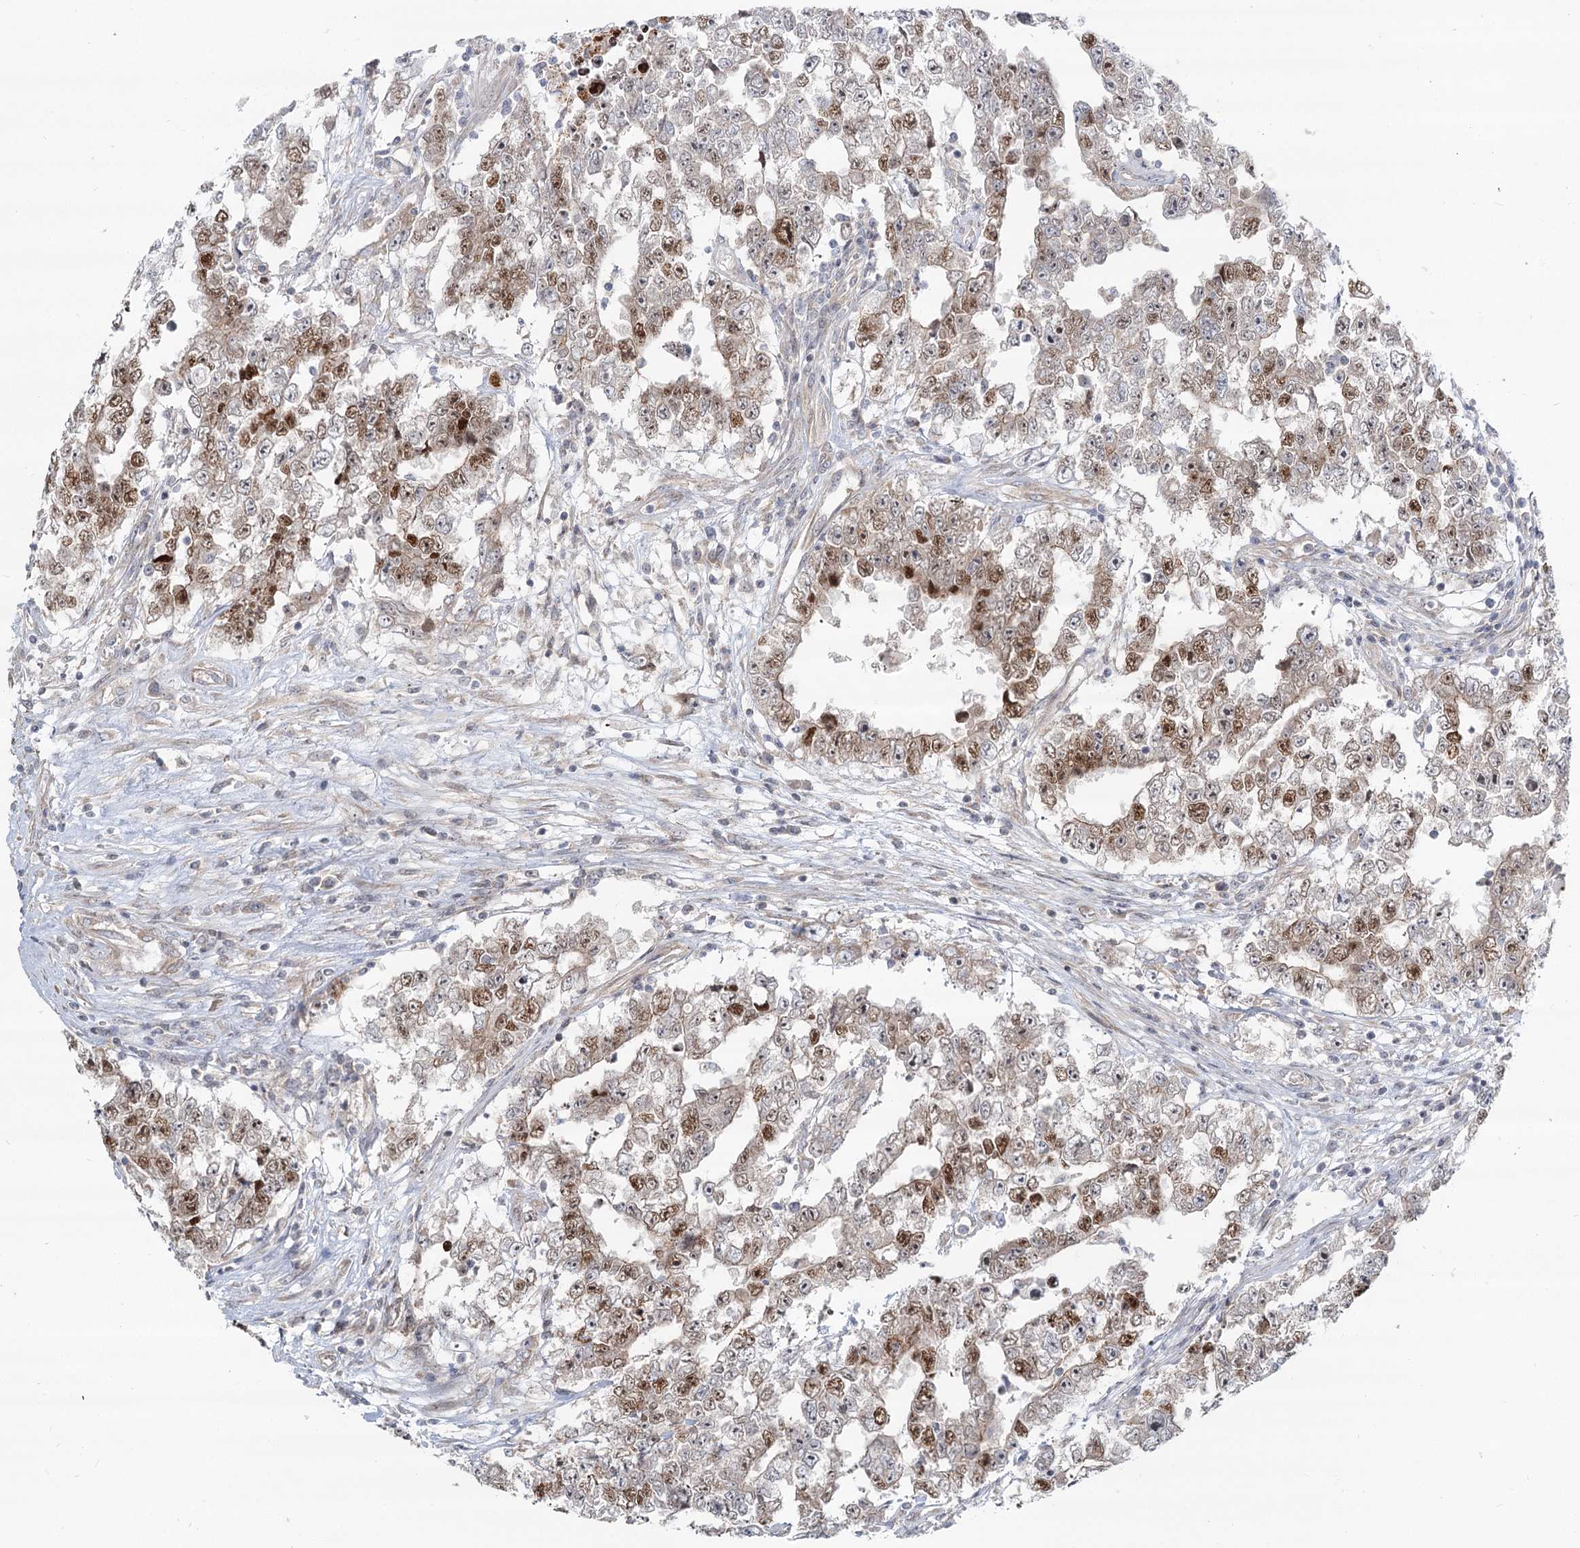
{"staining": {"intensity": "moderate", "quantity": "25%-75%", "location": "nuclear"}, "tissue": "testis cancer", "cell_type": "Tumor cells", "image_type": "cancer", "snomed": [{"axis": "morphology", "description": "Carcinoma, Embryonal, NOS"}, {"axis": "topography", "description": "Testis"}], "caption": "Tumor cells display moderate nuclear staining in approximately 25%-75% of cells in embryonal carcinoma (testis).", "gene": "SPINK13", "patient": {"sex": "male", "age": 25}}